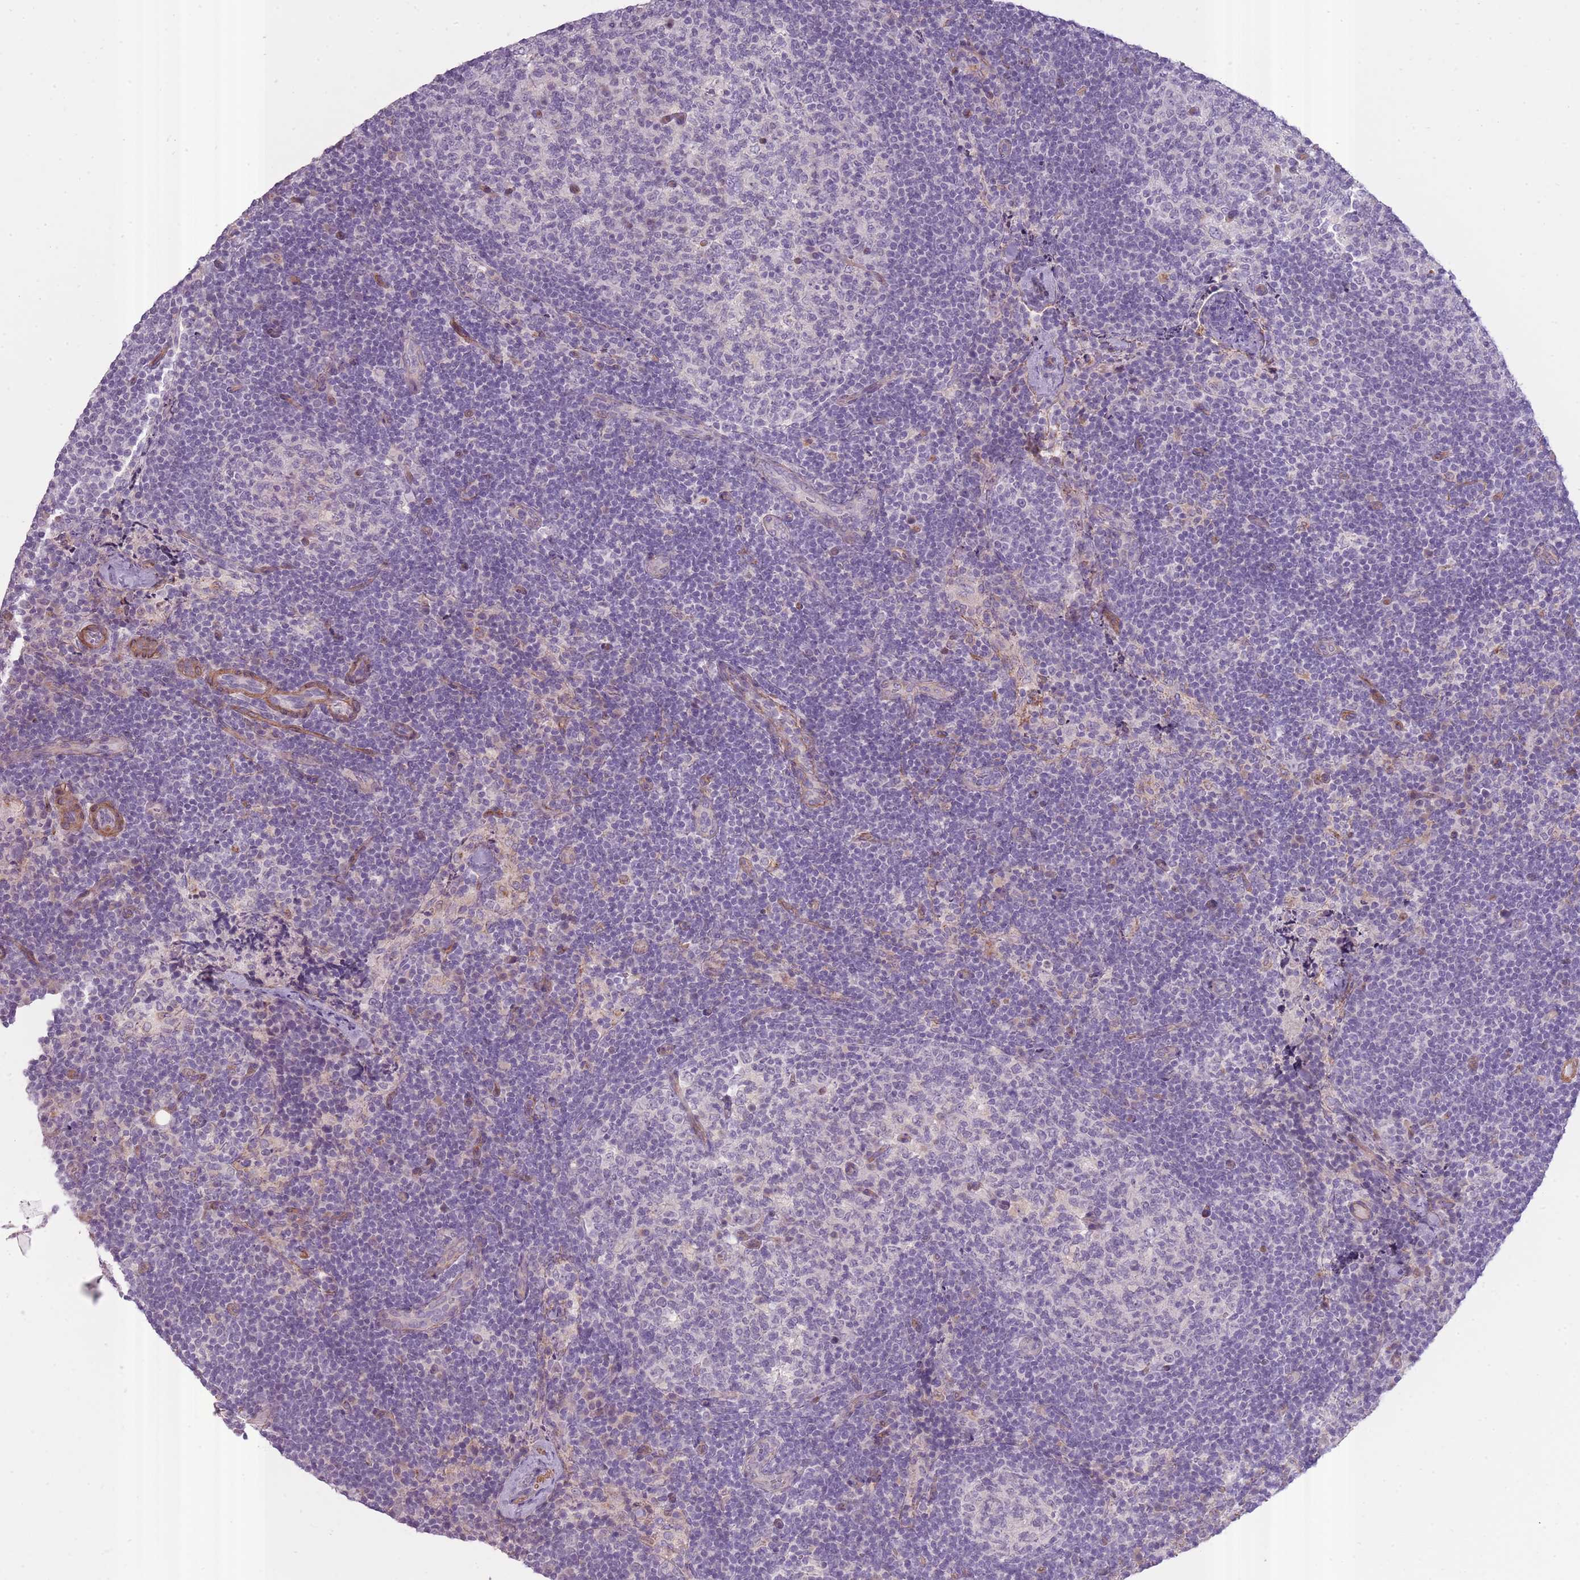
{"staining": {"intensity": "negative", "quantity": "none", "location": "none"}, "tissue": "lymph node", "cell_type": "Germinal center cells", "image_type": "normal", "snomed": [{"axis": "morphology", "description": "Normal tissue, NOS"}, {"axis": "topography", "description": "Lymph node"}], "caption": "High power microscopy photomicrograph of an immunohistochemistry histopathology image of unremarkable lymph node, revealing no significant expression in germinal center cells.", "gene": "SLC8A2", "patient": {"sex": "female", "age": 31}}